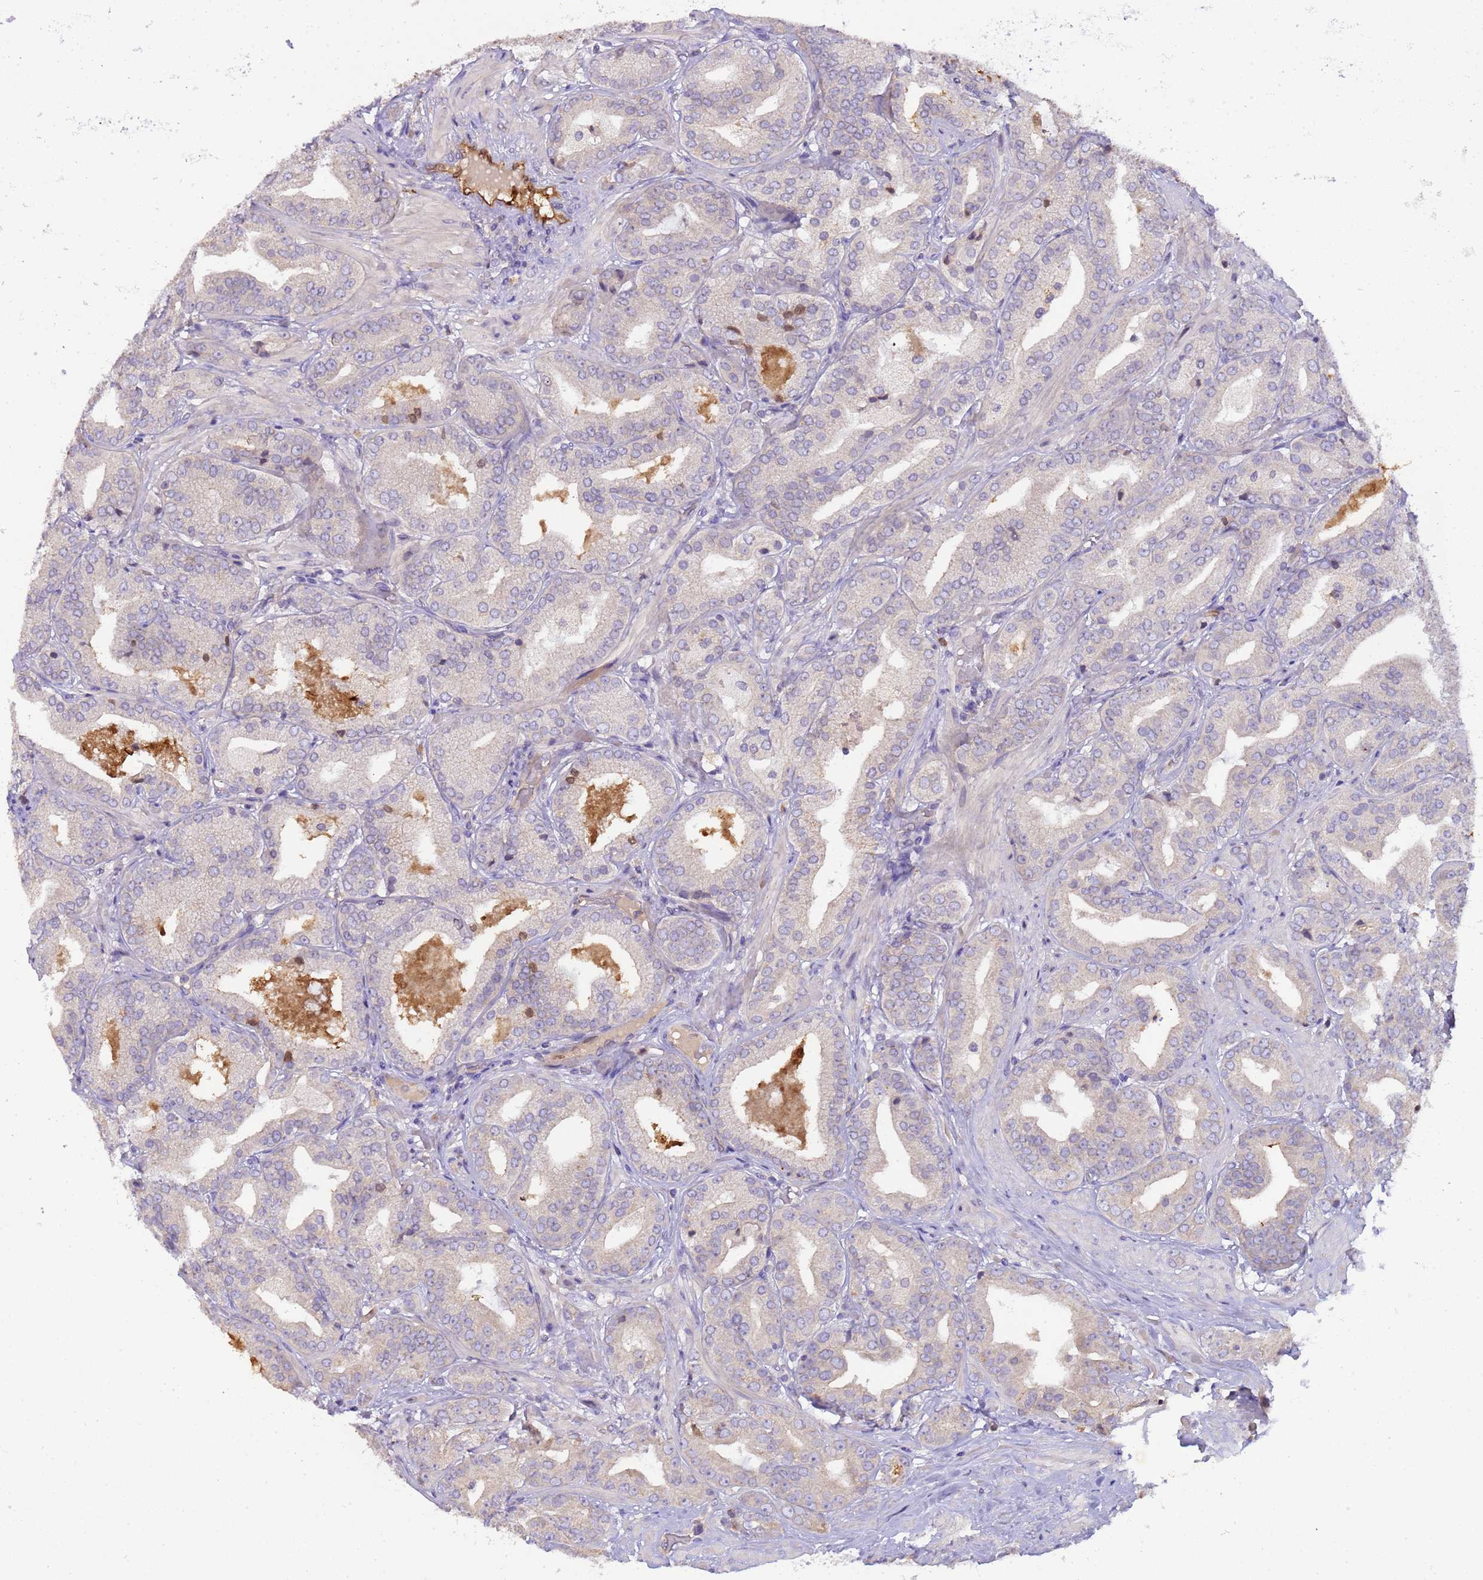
{"staining": {"intensity": "weak", "quantity": "25%-75%", "location": "cytoplasmic/membranous,nuclear"}, "tissue": "prostate cancer", "cell_type": "Tumor cells", "image_type": "cancer", "snomed": [{"axis": "morphology", "description": "Adenocarcinoma, High grade"}, {"axis": "topography", "description": "Prostate"}], "caption": "Immunohistochemistry (IHC) of human high-grade adenocarcinoma (prostate) shows low levels of weak cytoplasmic/membranous and nuclear staining in approximately 25%-75% of tumor cells.", "gene": "PLCXD3", "patient": {"sex": "male", "age": 63}}